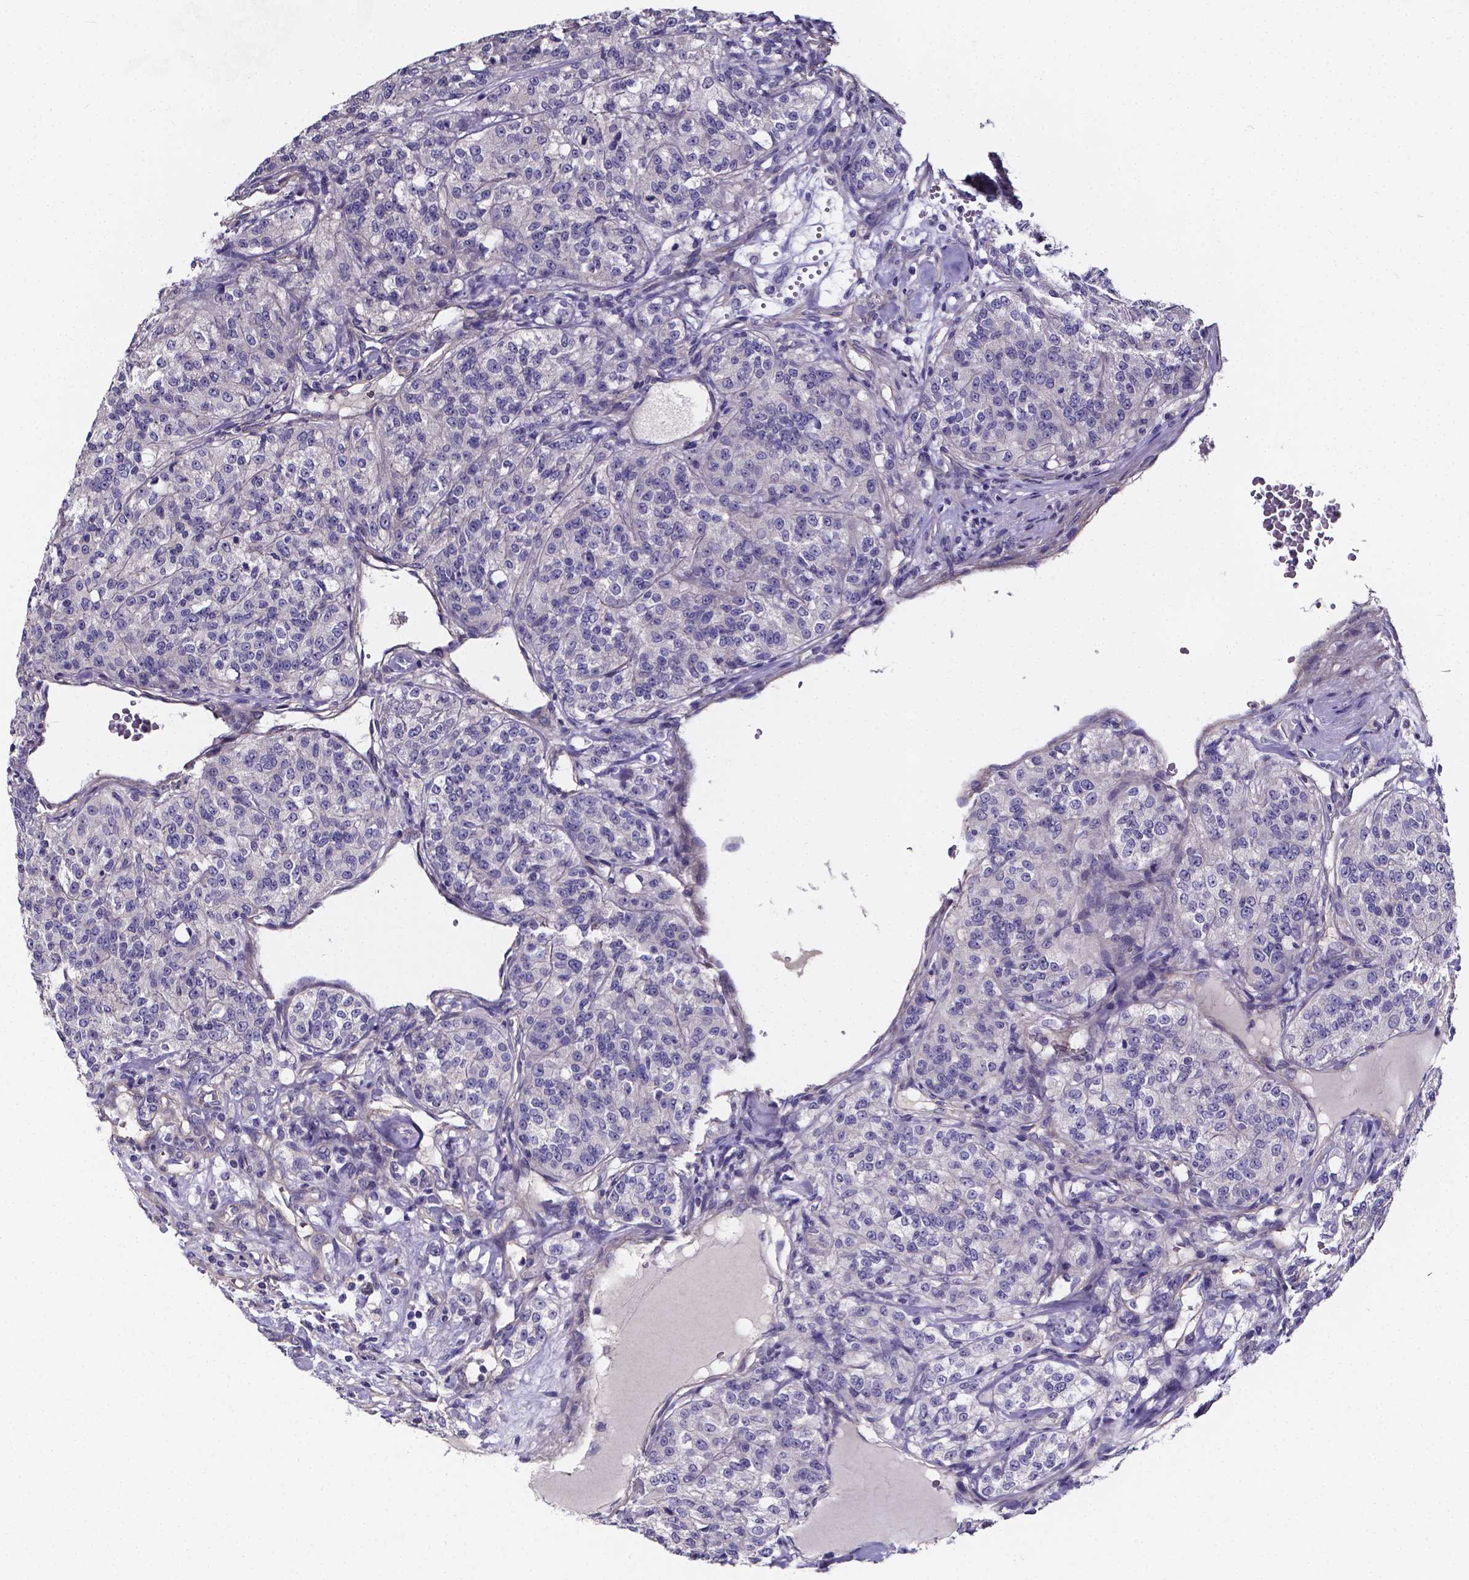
{"staining": {"intensity": "negative", "quantity": "none", "location": "none"}, "tissue": "renal cancer", "cell_type": "Tumor cells", "image_type": "cancer", "snomed": [{"axis": "morphology", "description": "Adenocarcinoma, NOS"}, {"axis": "topography", "description": "Kidney"}], "caption": "Immunohistochemistry (IHC) micrograph of neoplastic tissue: human renal cancer stained with DAB shows no significant protein expression in tumor cells.", "gene": "CACNG8", "patient": {"sex": "female", "age": 63}}